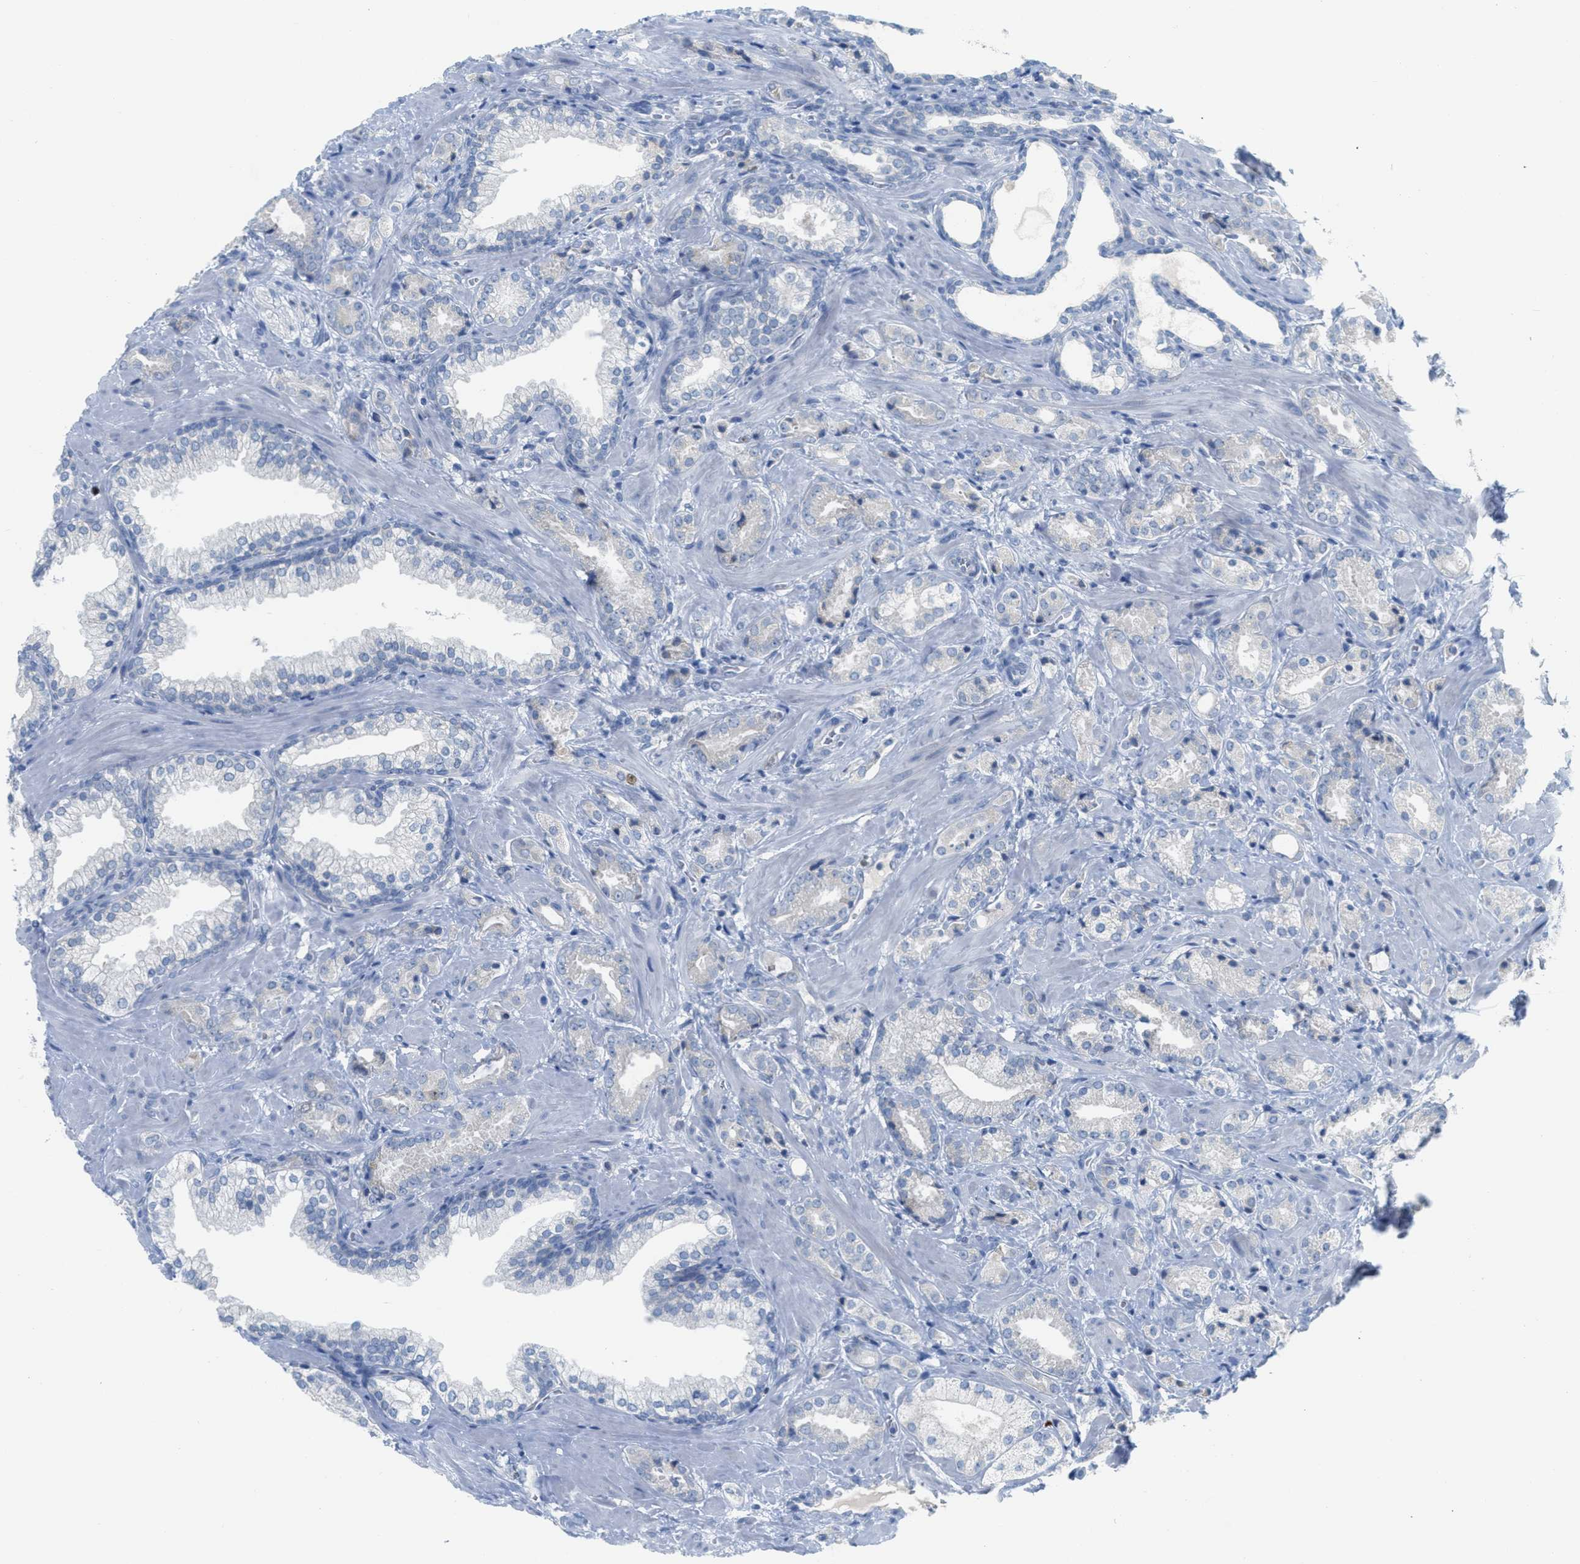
{"staining": {"intensity": "negative", "quantity": "none", "location": "none"}, "tissue": "prostate cancer", "cell_type": "Tumor cells", "image_type": "cancer", "snomed": [{"axis": "morphology", "description": "Adenocarcinoma, High grade"}, {"axis": "topography", "description": "Prostate"}], "caption": "Histopathology image shows no significant protein staining in tumor cells of prostate cancer (high-grade adenocarcinoma).", "gene": "ORC6", "patient": {"sex": "male", "age": 64}}